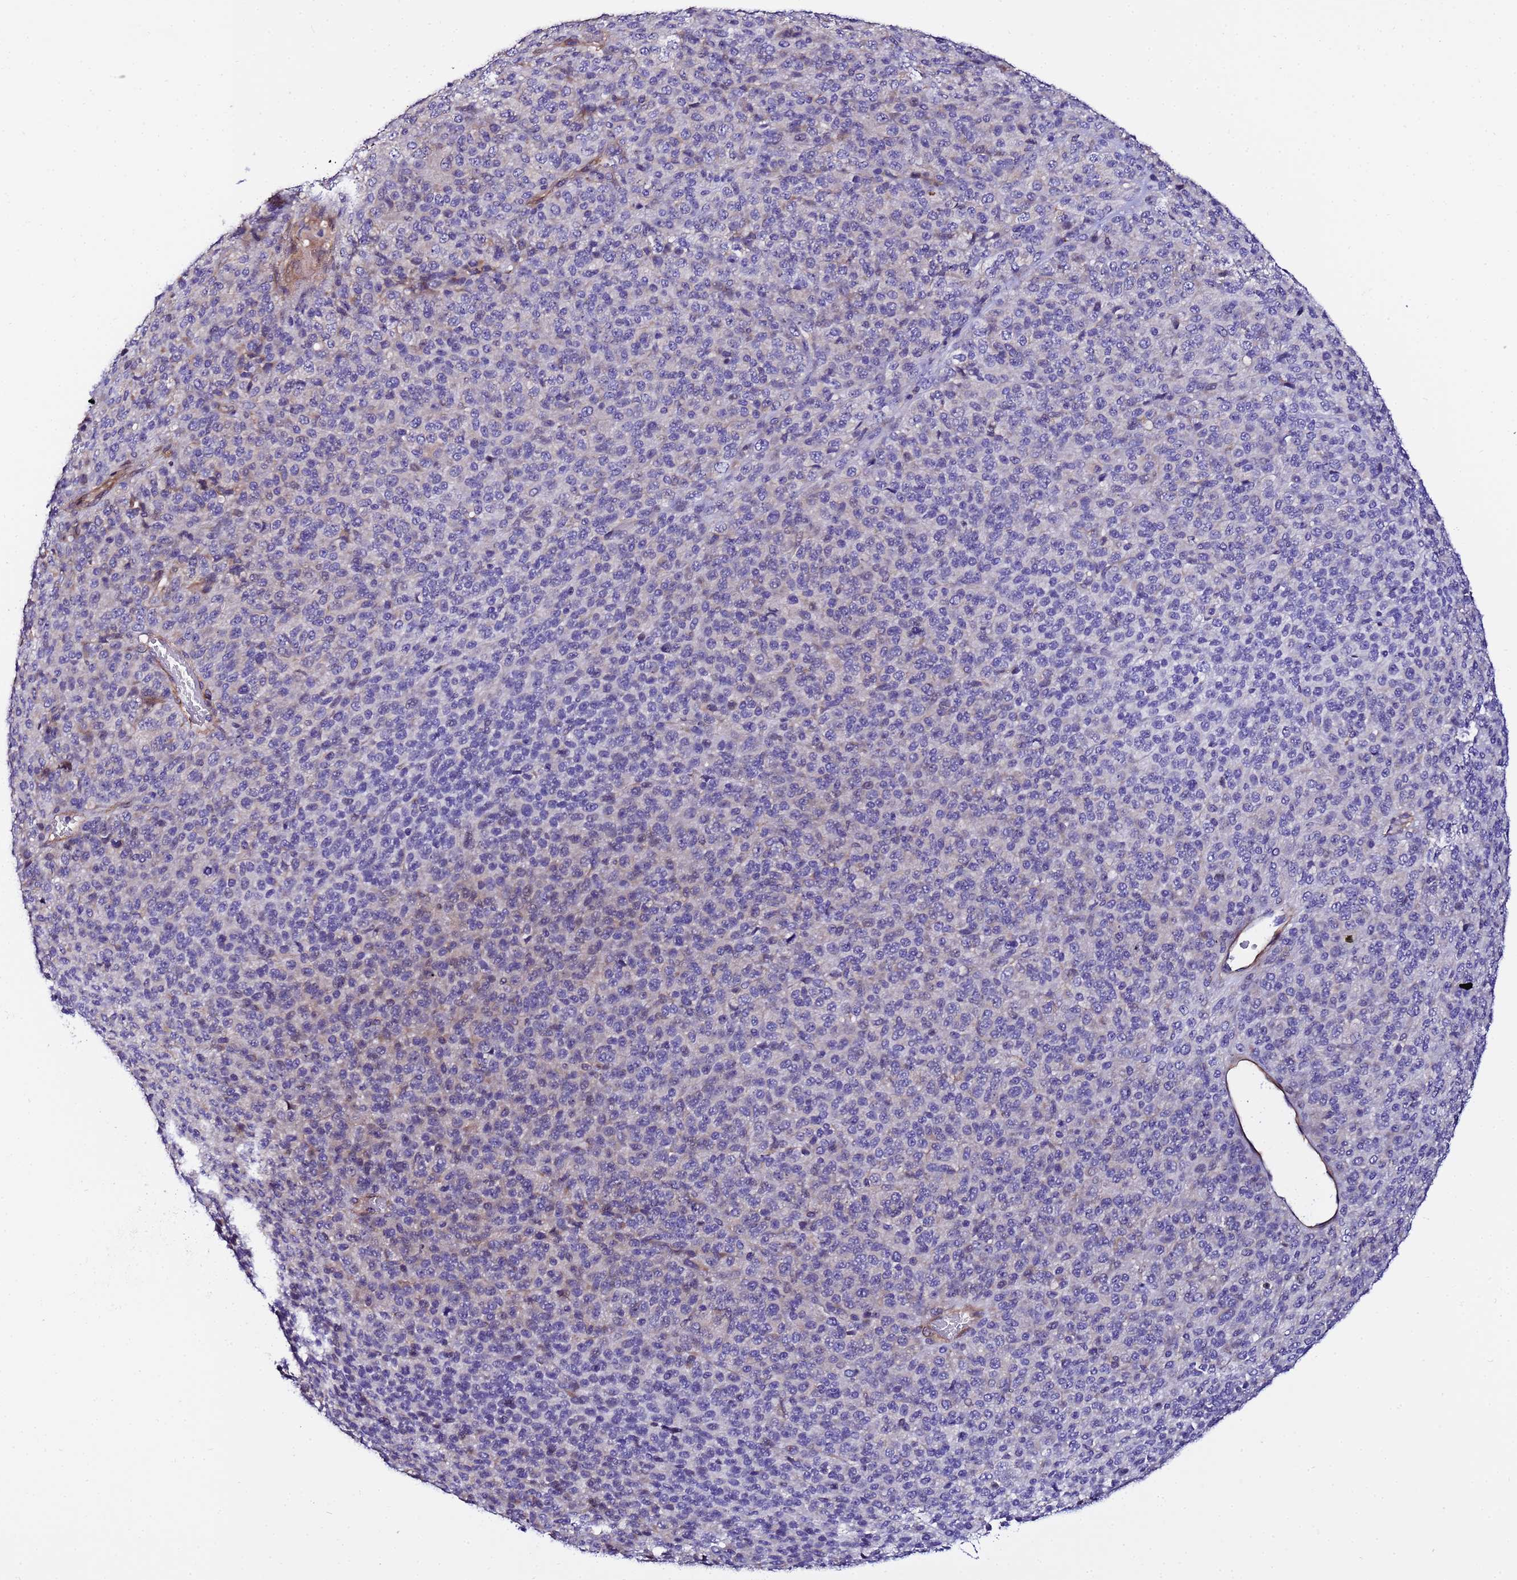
{"staining": {"intensity": "weak", "quantity": "<25%", "location": "cytoplasmic/membranous"}, "tissue": "melanoma", "cell_type": "Tumor cells", "image_type": "cancer", "snomed": [{"axis": "morphology", "description": "Malignant melanoma, Metastatic site"}, {"axis": "topography", "description": "Brain"}], "caption": "This is an IHC image of human malignant melanoma (metastatic site). There is no positivity in tumor cells.", "gene": "JRKL", "patient": {"sex": "female", "age": 56}}